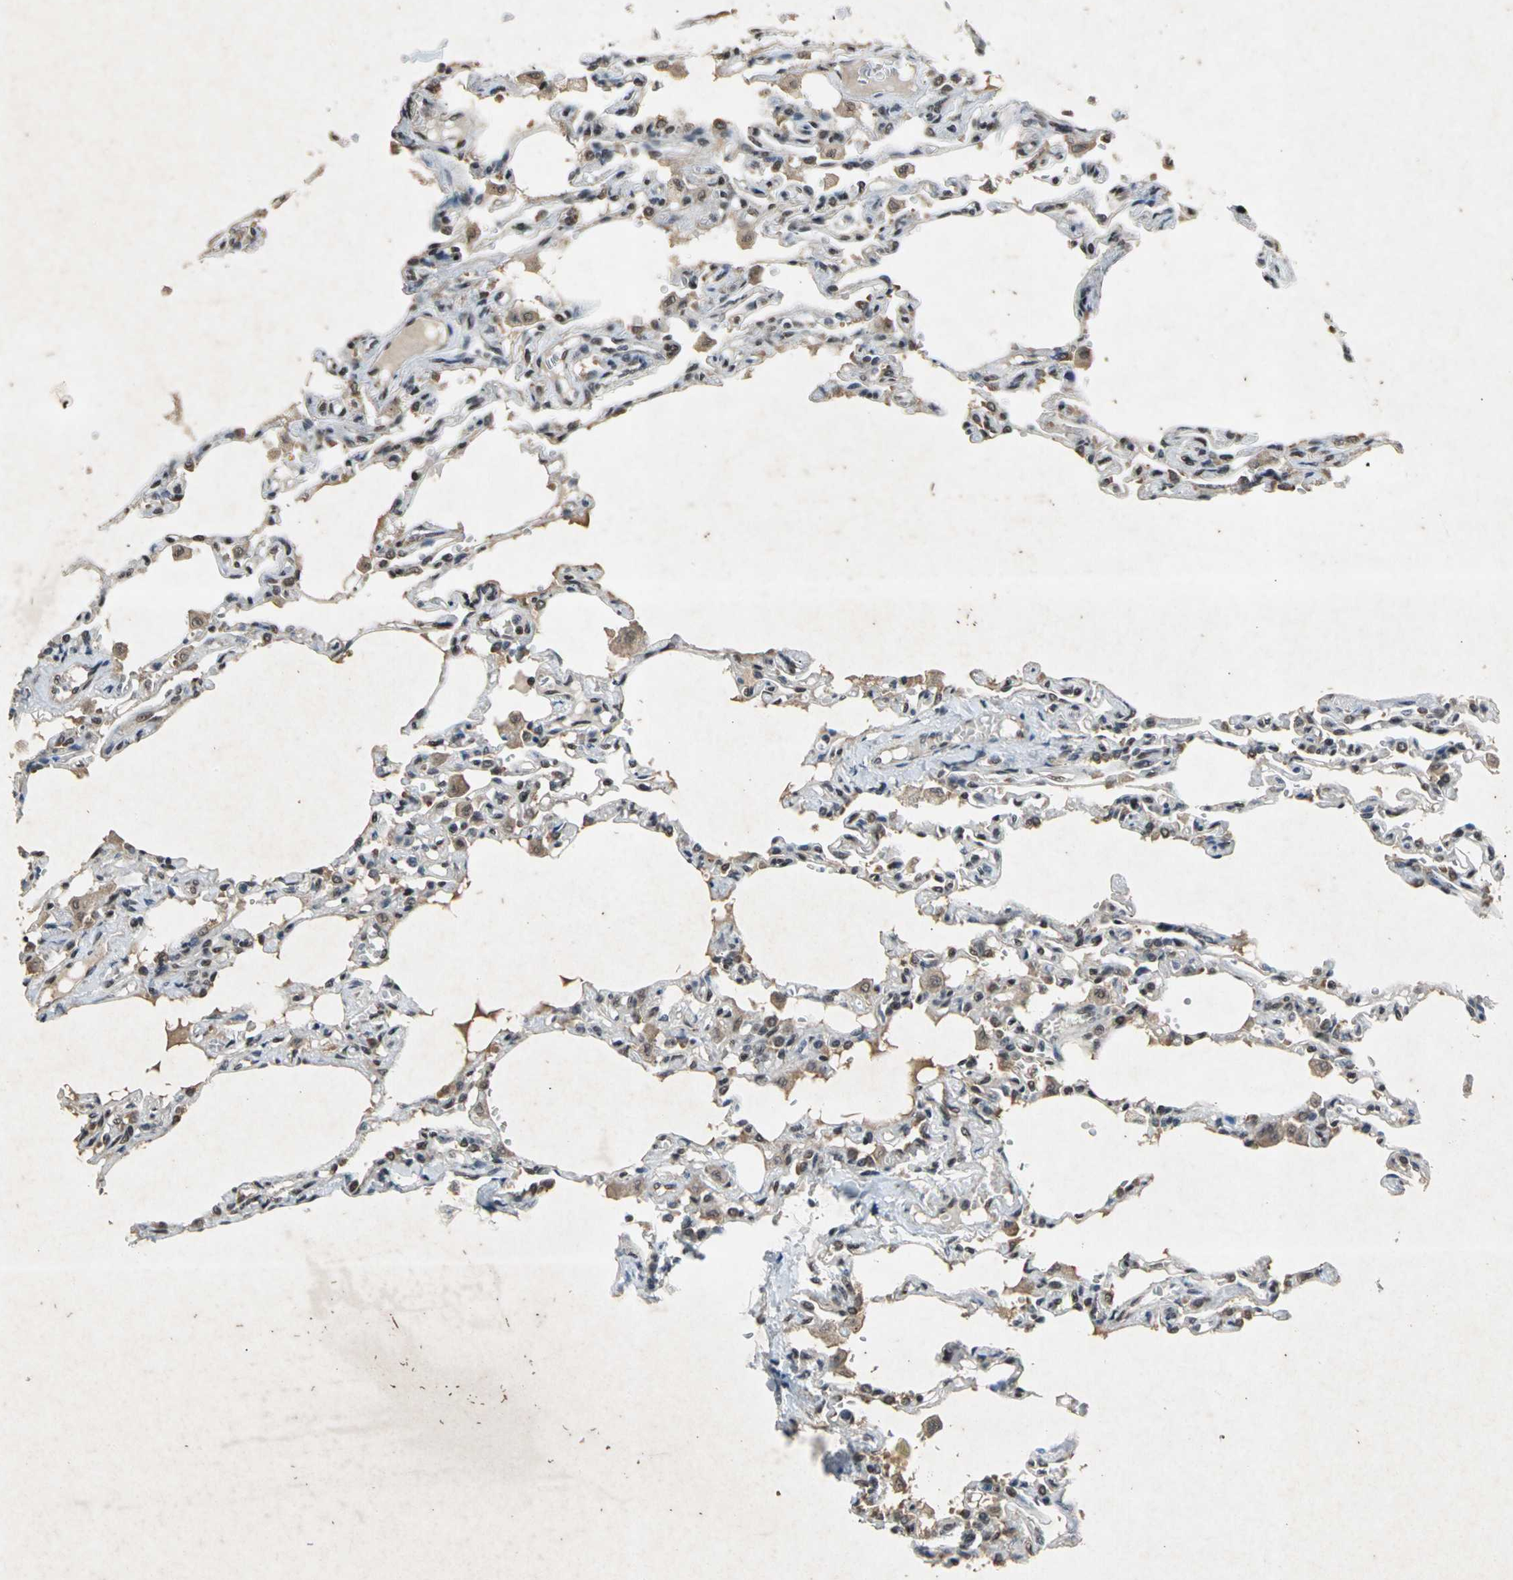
{"staining": {"intensity": "weak", "quantity": "25%-75%", "location": "cytoplasmic/membranous"}, "tissue": "lung", "cell_type": "Alveolar cells", "image_type": "normal", "snomed": [{"axis": "morphology", "description": "Normal tissue, NOS"}, {"axis": "topography", "description": "Lung"}], "caption": "Lung stained with a brown dye displays weak cytoplasmic/membranous positive expression in about 25%-75% of alveolar cells.", "gene": "NOTCH3", "patient": {"sex": "male", "age": 21}}